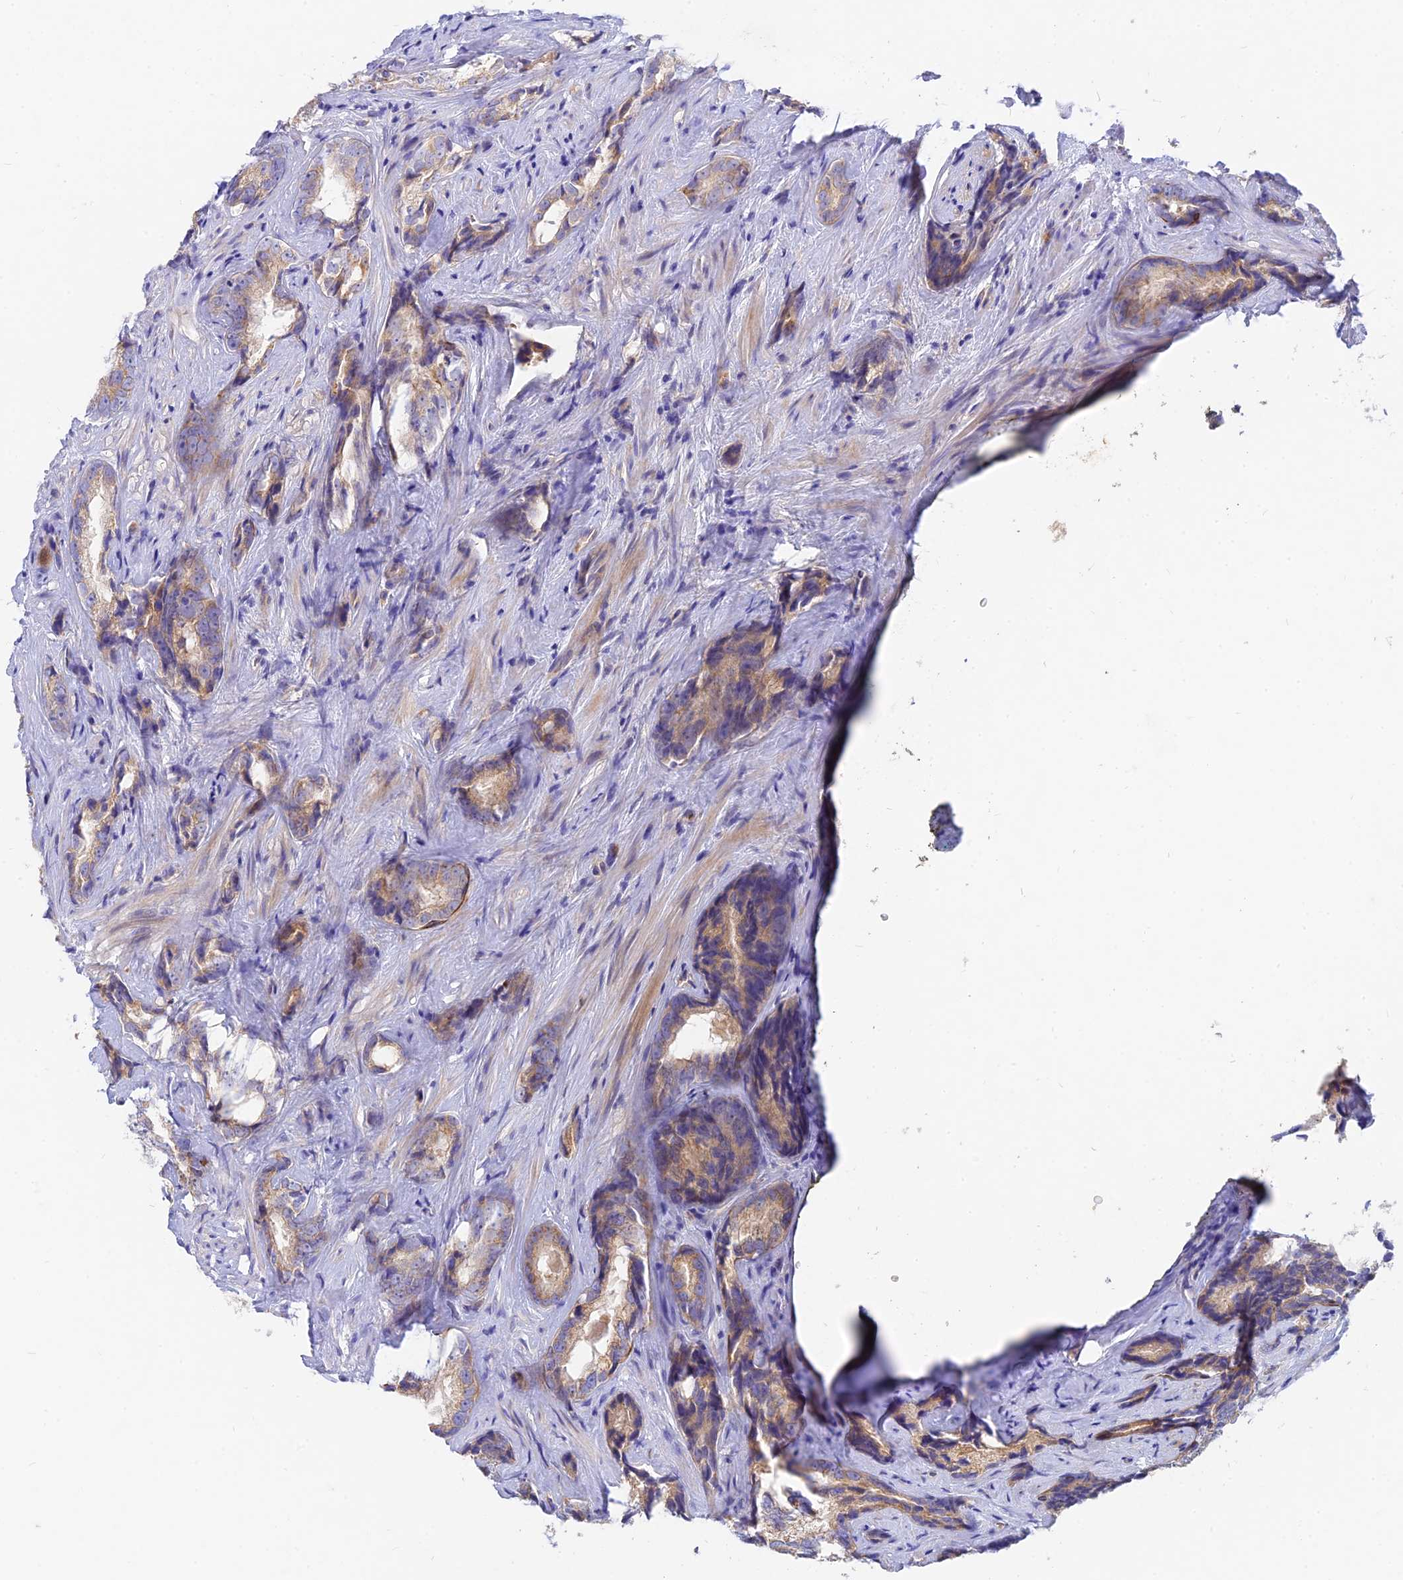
{"staining": {"intensity": "moderate", "quantity": "25%-75%", "location": "cytoplasmic/membranous"}, "tissue": "prostate cancer", "cell_type": "Tumor cells", "image_type": "cancer", "snomed": [{"axis": "morphology", "description": "Adenocarcinoma, High grade"}, {"axis": "topography", "description": "Prostate"}], "caption": "Brown immunohistochemical staining in human prostate cancer (adenocarcinoma (high-grade)) demonstrates moderate cytoplasmic/membranous positivity in about 25%-75% of tumor cells.", "gene": "MROH1", "patient": {"sex": "male", "age": 66}}